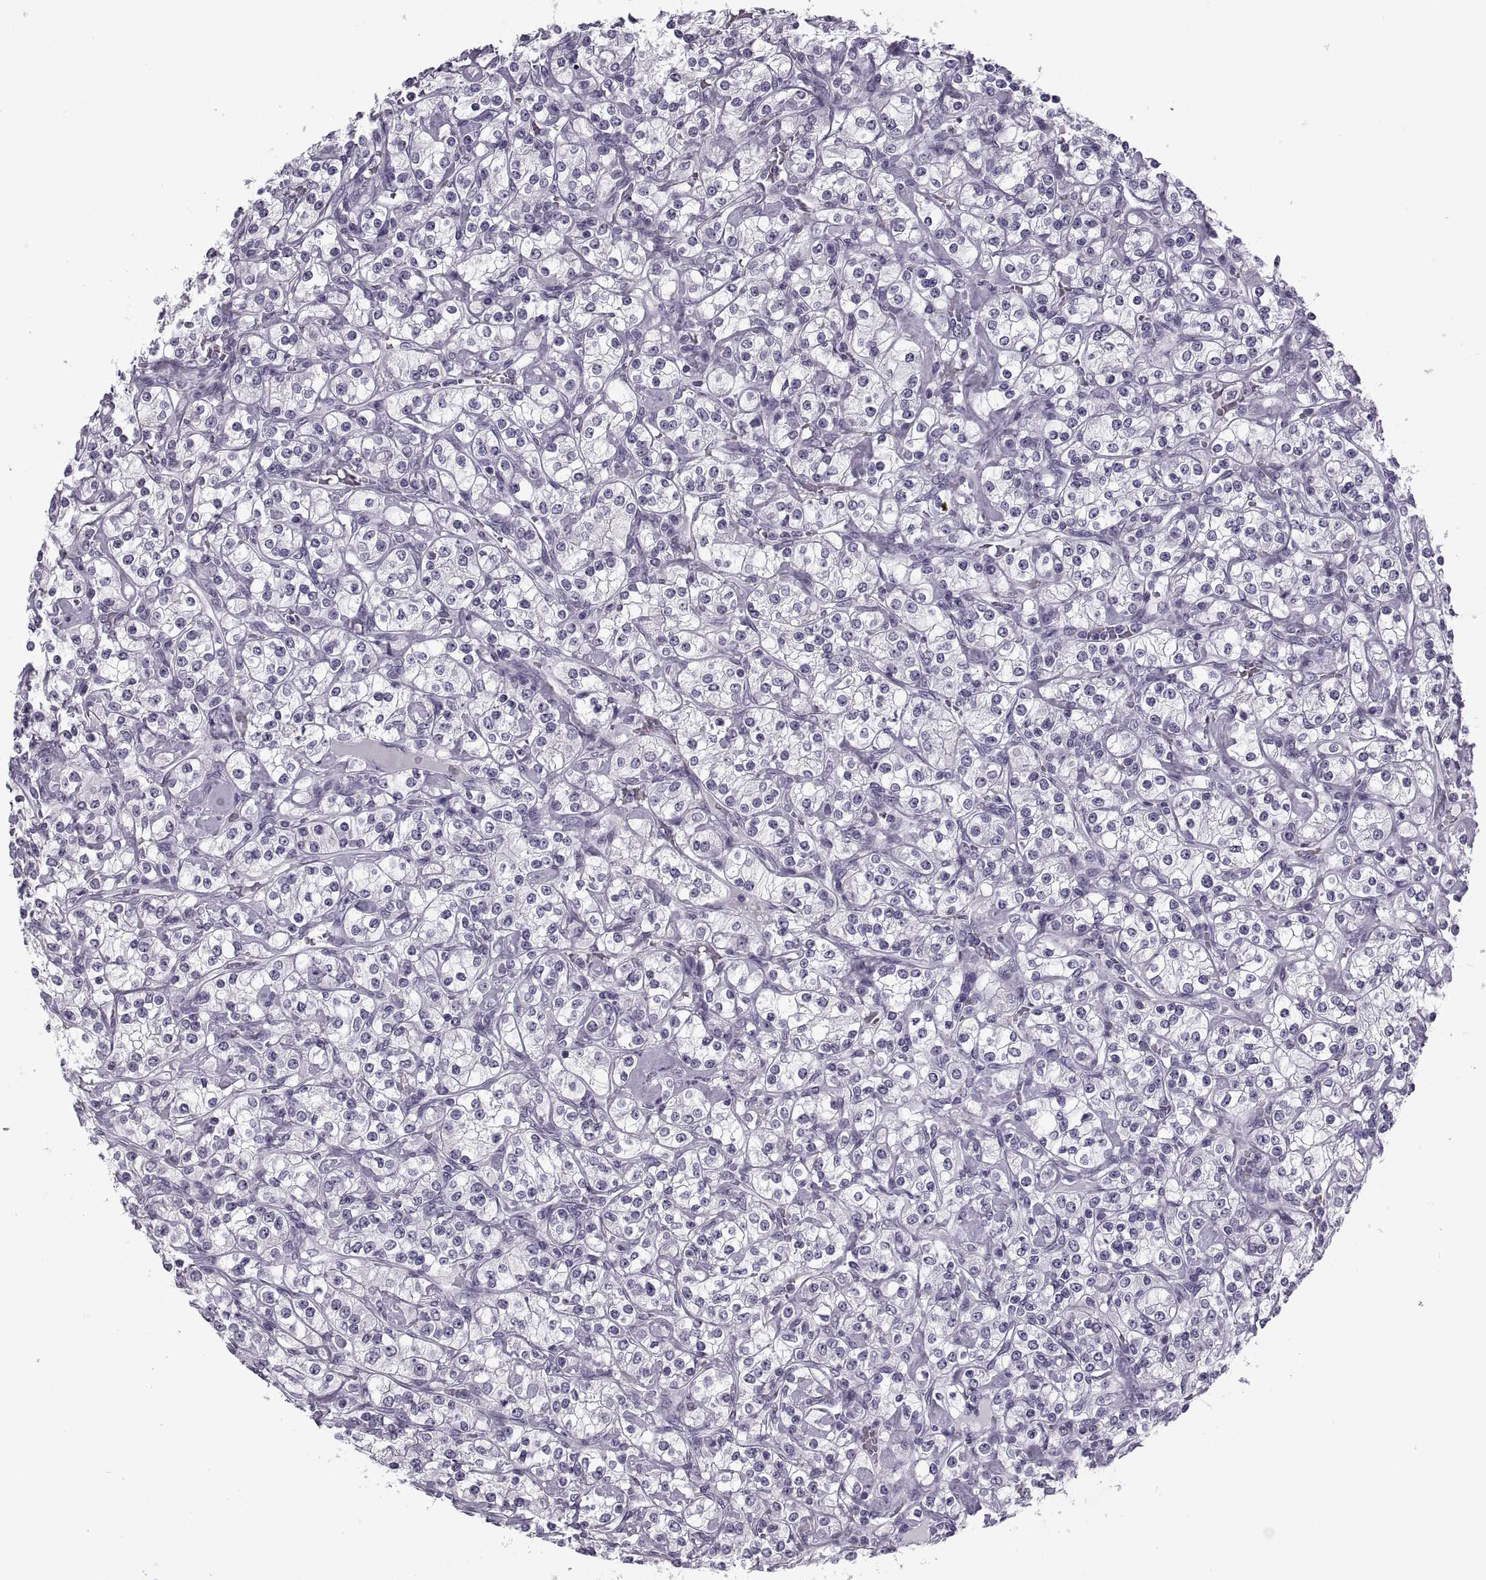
{"staining": {"intensity": "negative", "quantity": "none", "location": "none"}, "tissue": "renal cancer", "cell_type": "Tumor cells", "image_type": "cancer", "snomed": [{"axis": "morphology", "description": "Adenocarcinoma, NOS"}, {"axis": "topography", "description": "Kidney"}], "caption": "Immunohistochemical staining of renal cancer shows no significant staining in tumor cells. (Brightfield microscopy of DAB immunohistochemistry at high magnification).", "gene": "TBC1D3G", "patient": {"sex": "male", "age": 77}}